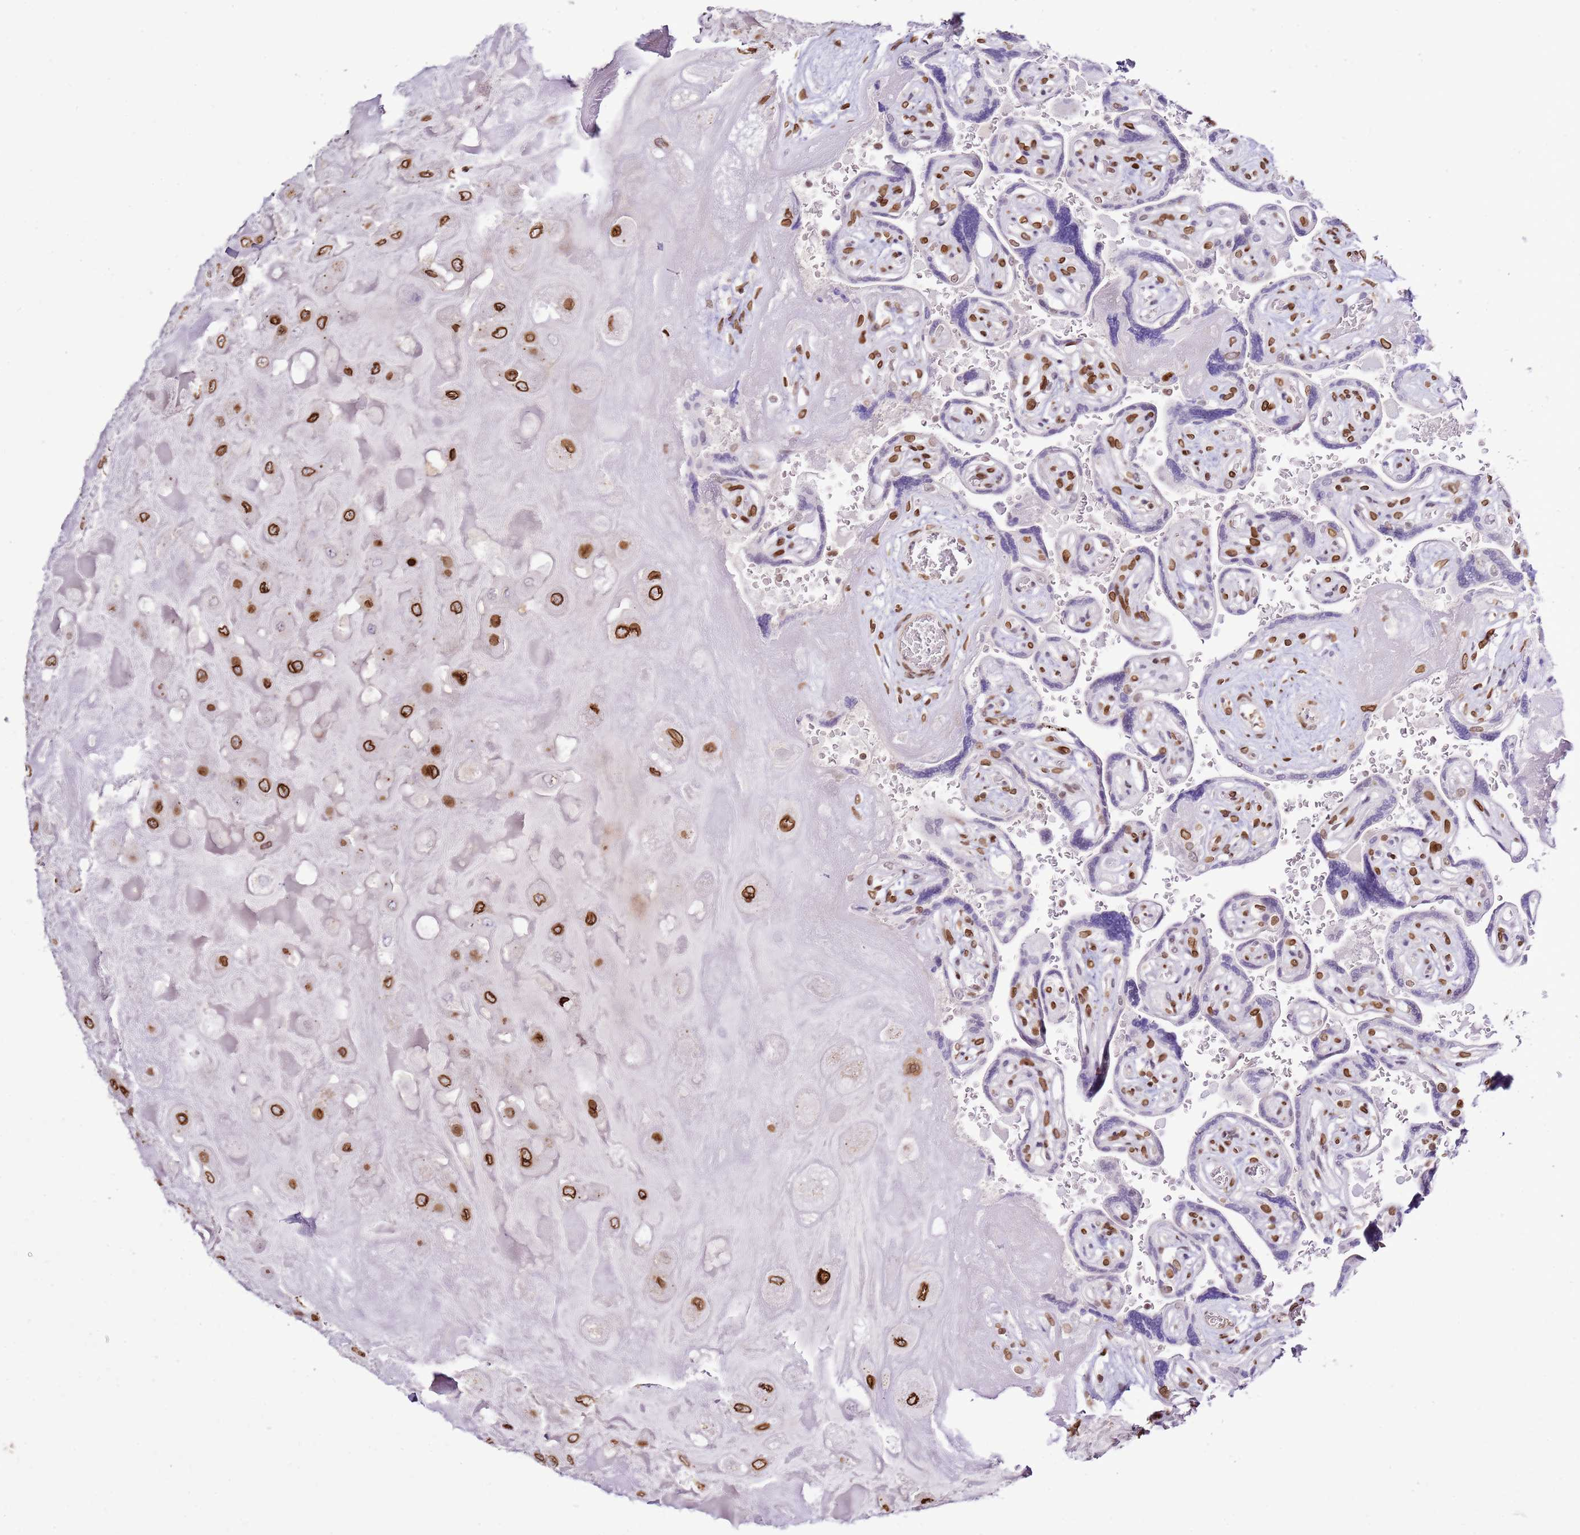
{"staining": {"intensity": "strong", "quantity": ">75%", "location": "cytoplasmic/membranous,nuclear"}, "tissue": "placenta", "cell_type": "Decidual cells", "image_type": "normal", "snomed": [{"axis": "morphology", "description": "Normal tissue, NOS"}, {"axis": "topography", "description": "Placenta"}], "caption": "A brown stain highlights strong cytoplasmic/membranous,nuclear staining of a protein in decidual cells of benign human placenta. (Brightfield microscopy of DAB IHC at high magnification).", "gene": "POU6F1", "patient": {"sex": "female", "age": 32}}